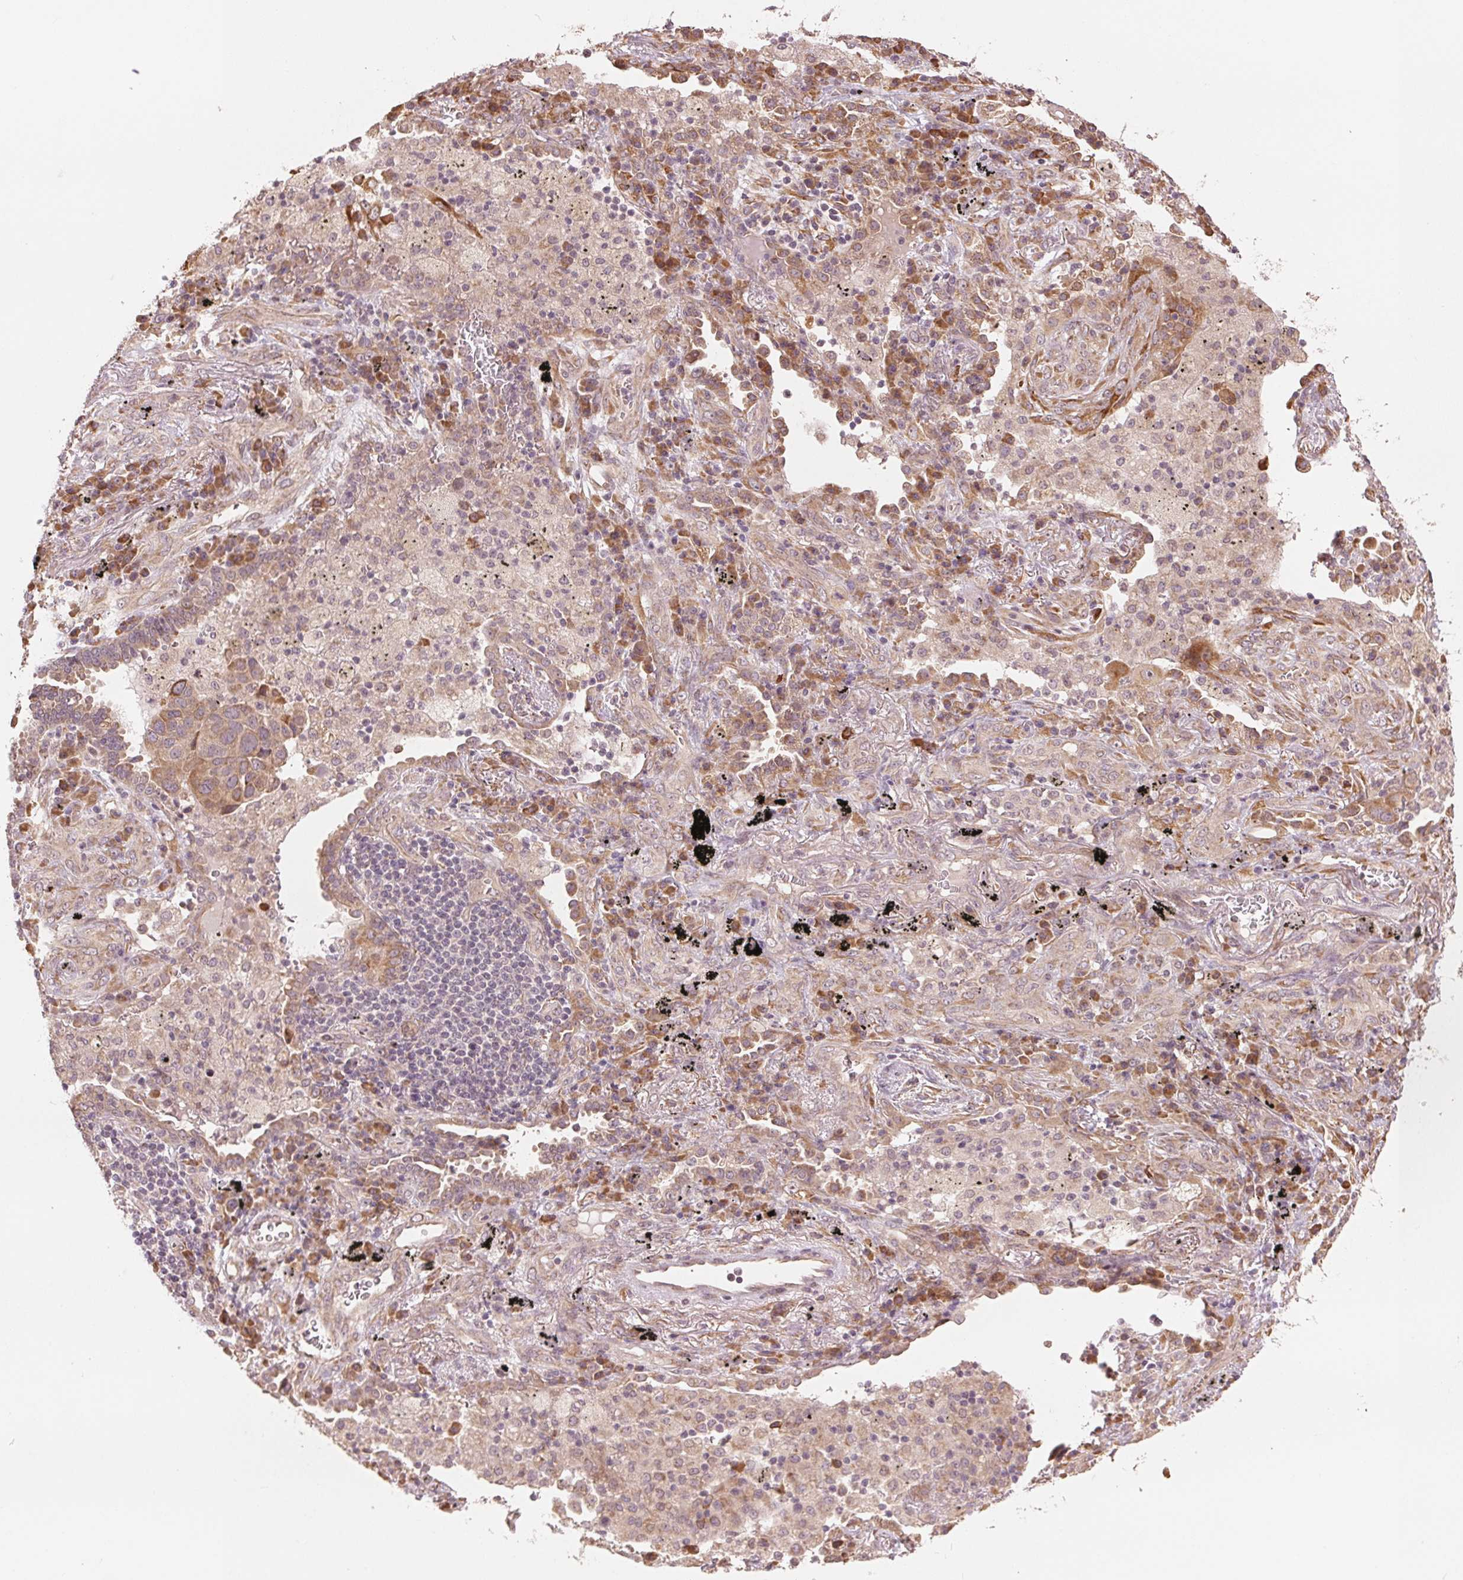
{"staining": {"intensity": "moderate", "quantity": "25%-75%", "location": "cytoplasmic/membranous"}, "tissue": "lung cancer", "cell_type": "Tumor cells", "image_type": "cancer", "snomed": [{"axis": "morphology", "description": "Adenocarcinoma, NOS"}, {"axis": "morphology", "description": "Adenocarcinoma, metastatic, NOS"}, {"axis": "topography", "description": "Lymph node"}, {"axis": "topography", "description": "Lung"}], "caption": "Immunohistochemical staining of human metastatic adenocarcinoma (lung) shows medium levels of moderate cytoplasmic/membranous staining in about 25%-75% of tumor cells.", "gene": "SLC20A1", "patient": {"sex": "female", "age": 65}}